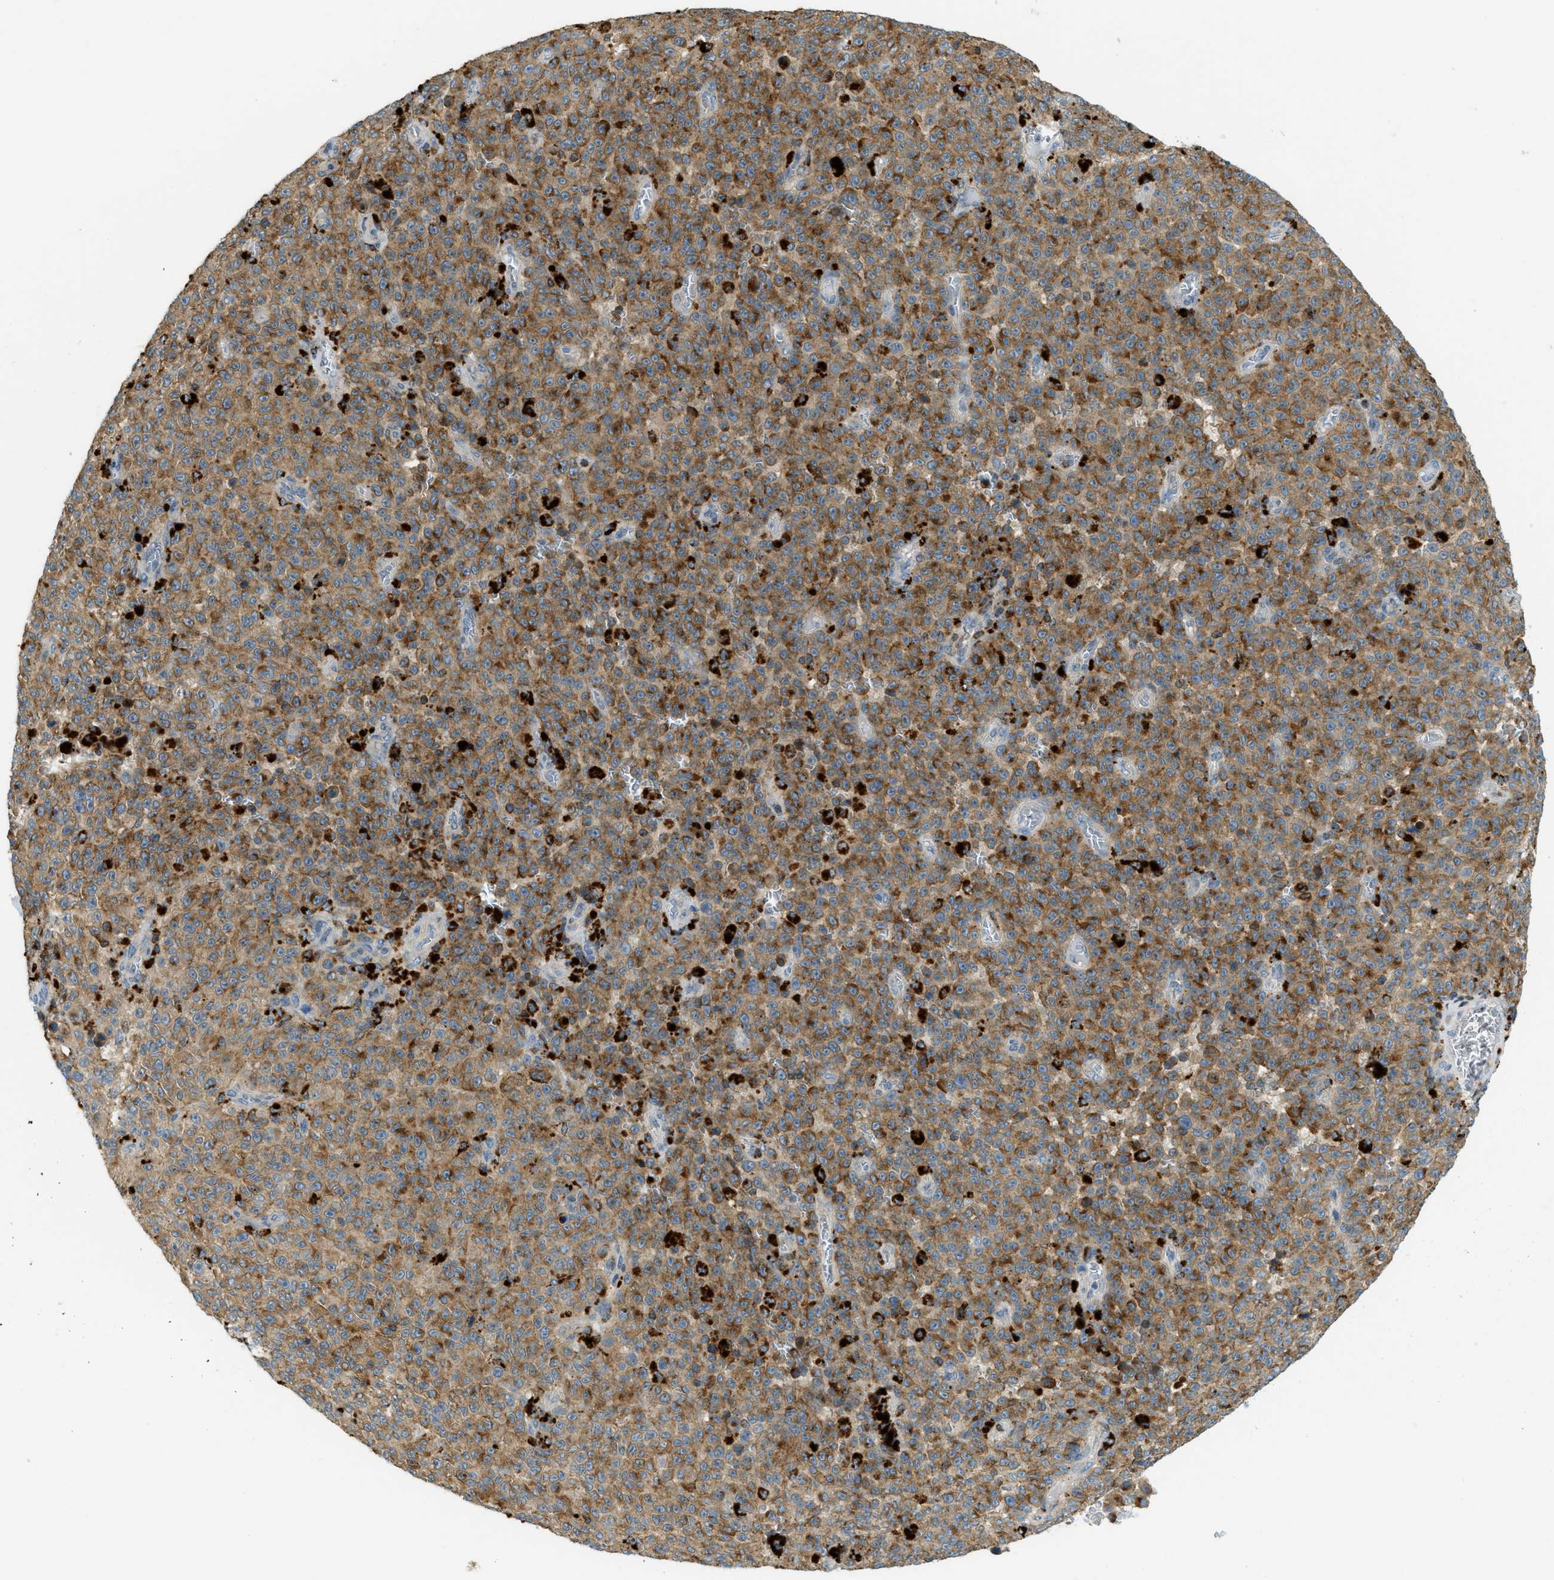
{"staining": {"intensity": "moderate", "quantity": ">75%", "location": "cytoplasmic/membranous"}, "tissue": "melanoma", "cell_type": "Tumor cells", "image_type": "cancer", "snomed": [{"axis": "morphology", "description": "Malignant melanoma, NOS"}, {"axis": "topography", "description": "Skin"}], "caption": "The image shows immunohistochemical staining of melanoma. There is moderate cytoplasmic/membranous expression is seen in approximately >75% of tumor cells.", "gene": "PLBD2", "patient": {"sex": "female", "age": 82}}